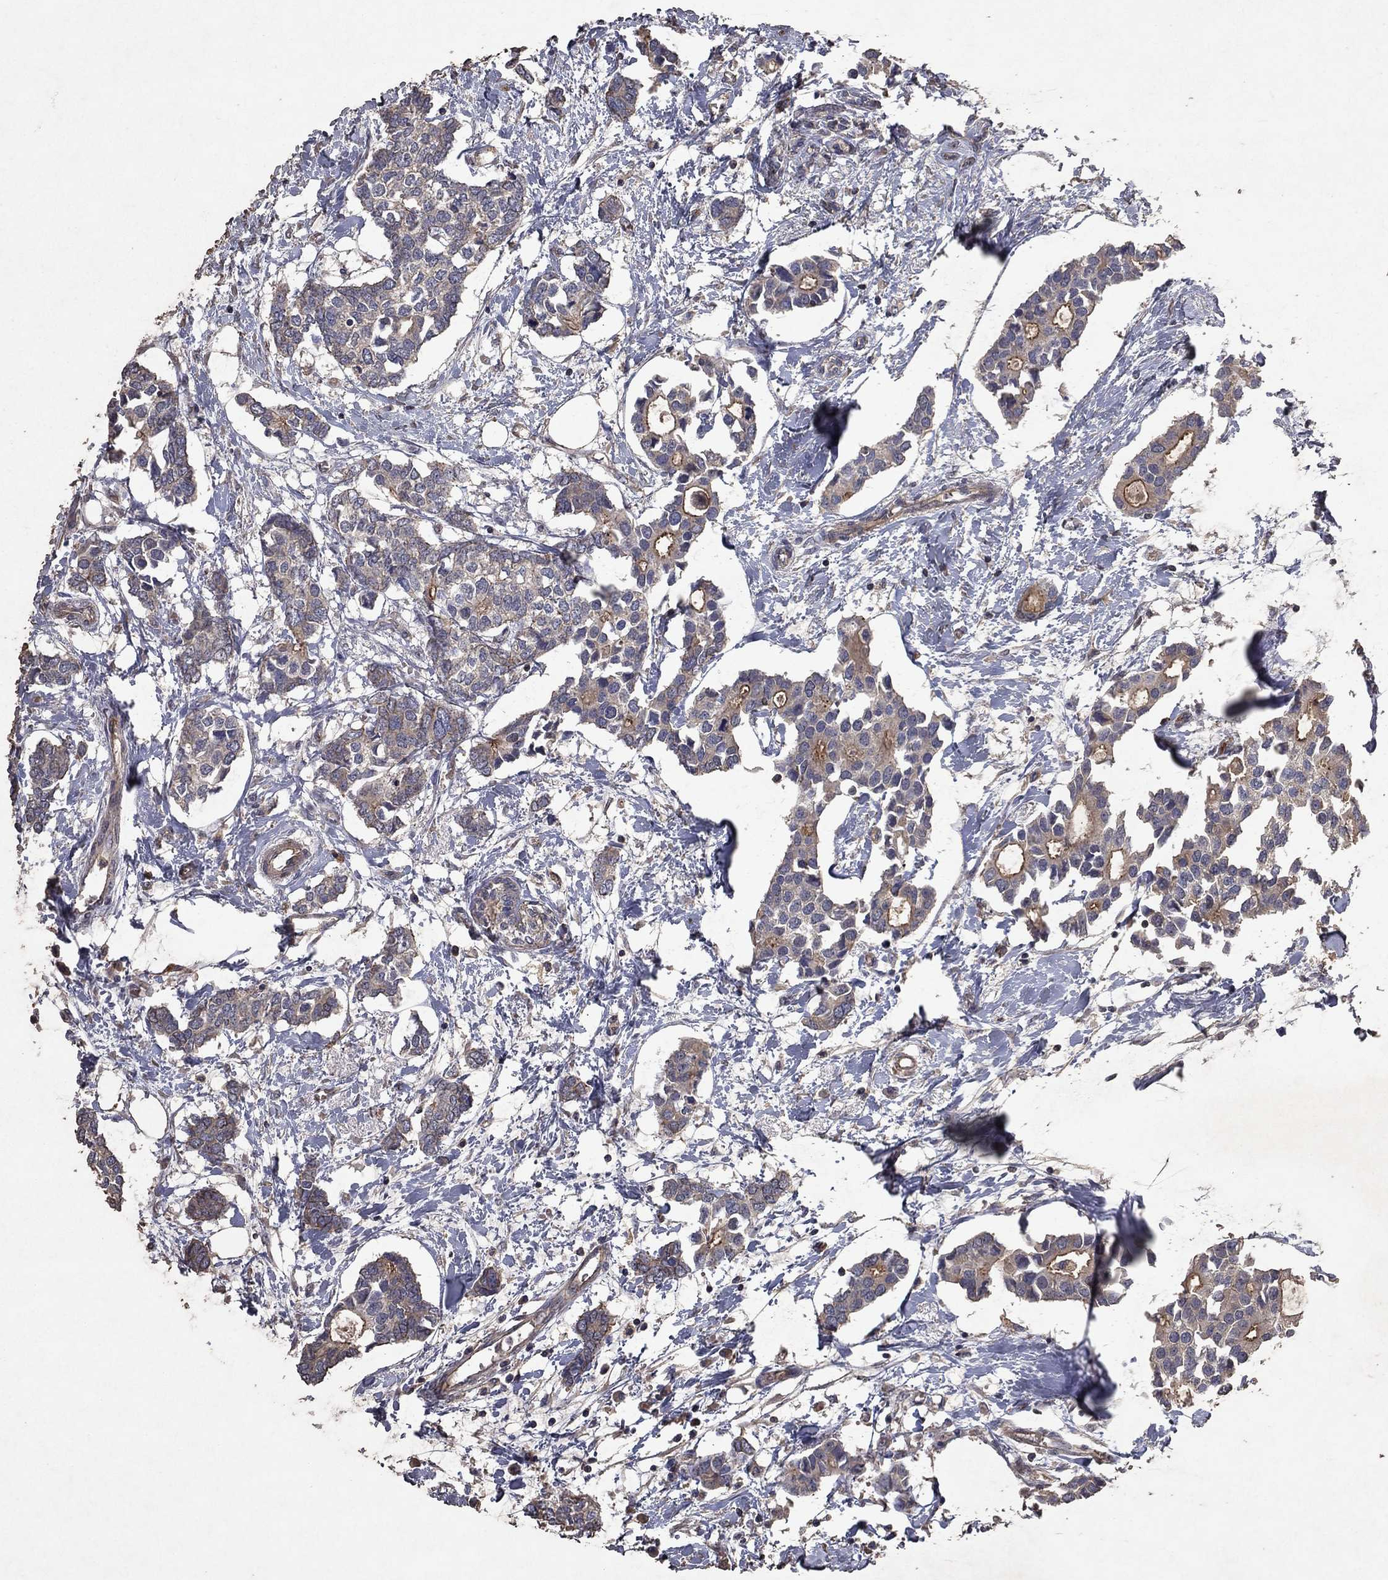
{"staining": {"intensity": "moderate", "quantity": "<25%", "location": "cytoplasmic/membranous"}, "tissue": "breast cancer", "cell_type": "Tumor cells", "image_type": "cancer", "snomed": [{"axis": "morphology", "description": "Duct carcinoma"}, {"axis": "topography", "description": "Breast"}], "caption": "Immunohistochemistry (DAB (3,3'-diaminobenzidine)) staining of human breast cancer shows moderate cytoplasmic/membranous protein staining in about <25% of tumor cells. (DAB IHC with brightfield microscopy, high magnification).", "gene": "FRG1", "patient": {"sex": "female", "age": 83}}